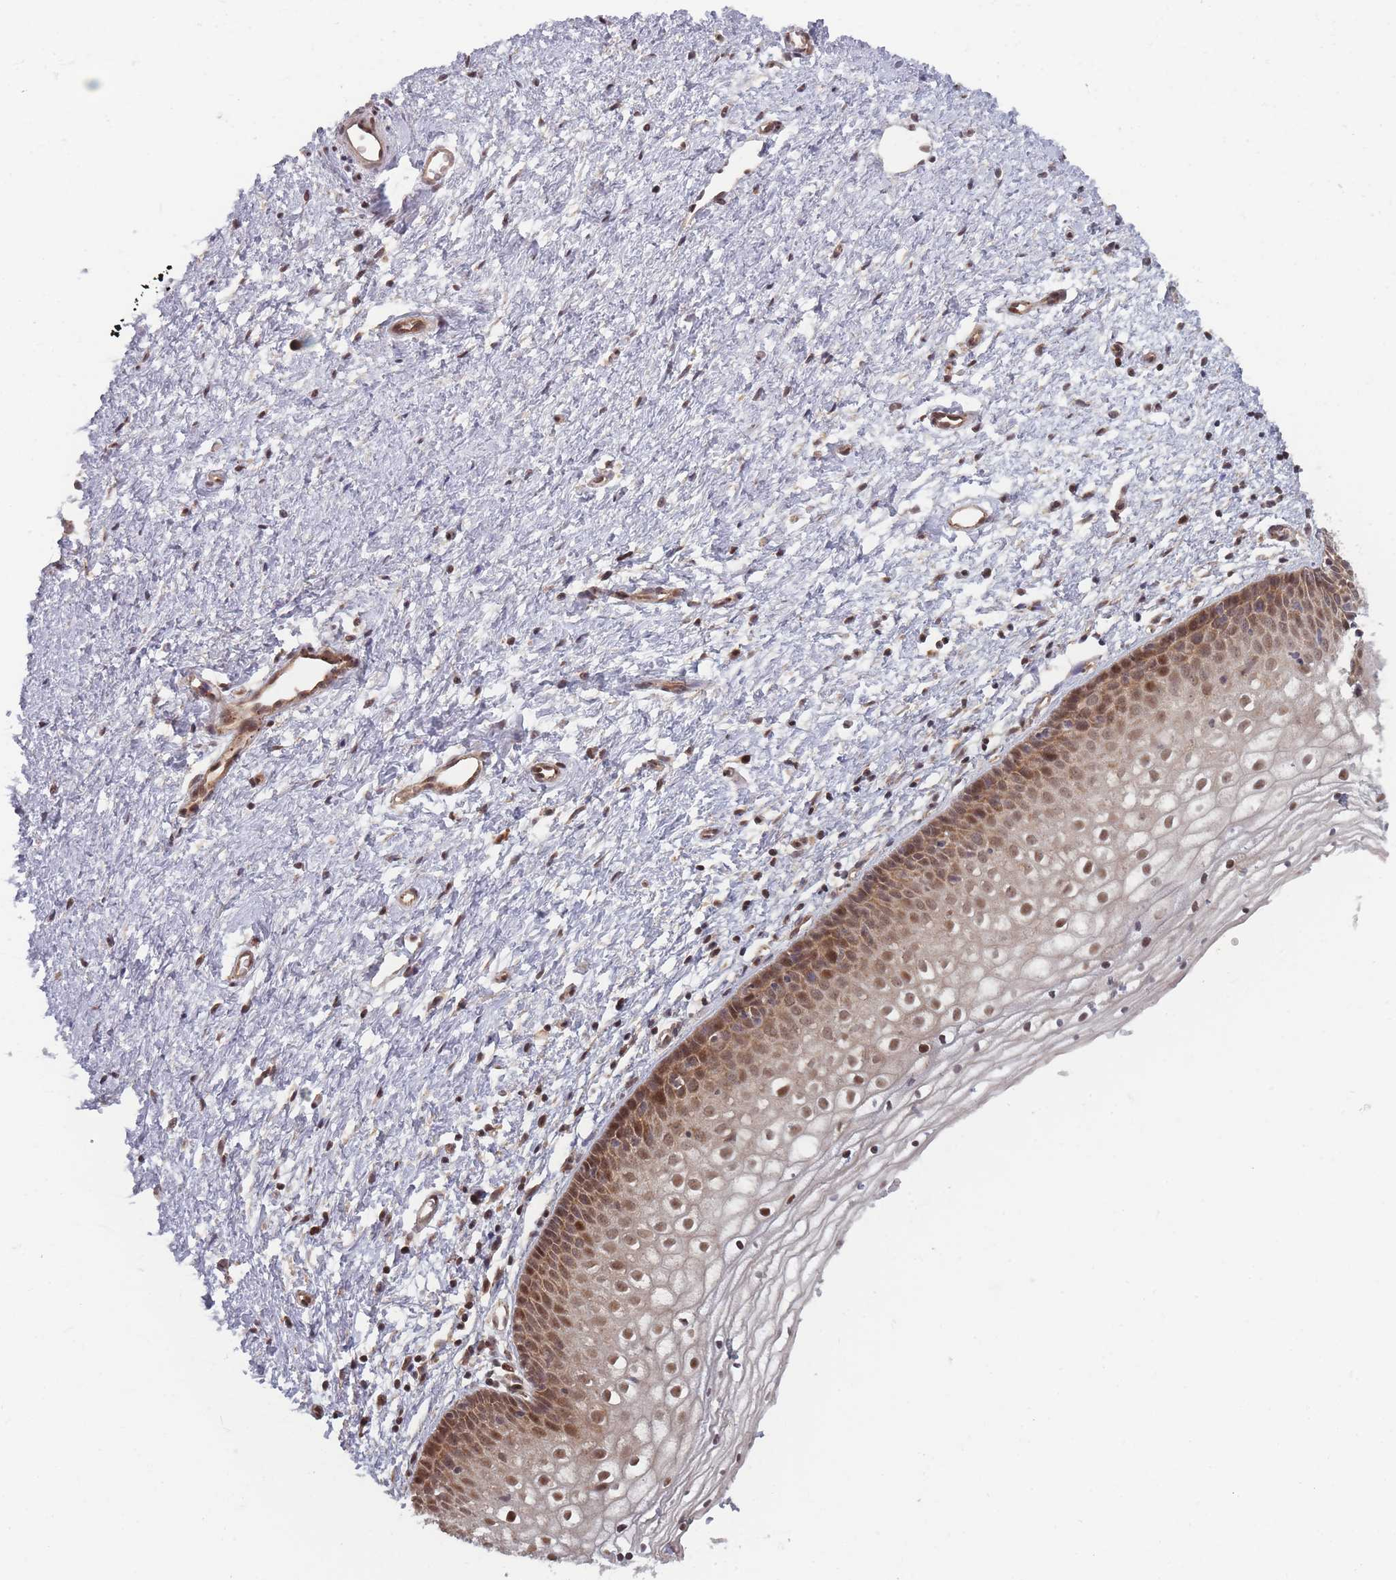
{"staining": {"intensity": "moderate", "quantity": ">75%", "location": "cytoplasmic/membranous,nuclear"}, "tissue": "vagina", "cell_type": "Squamous epithelial cells", "image_type": "normal", "snomed": [{"axis": "morphology", "description": "Normal tissue, NOS"}, {"axis": "topography", "description": "Vagina"}], "caption": "Immunohistochemical staining of benign human vagina exhibits moderate cytoplasmic/membranous,nuclear protein expression in approximately >75% of squamous epithelial cells.", "gene": "RPS18", "patient": {"sex": "female", "age": 60}}